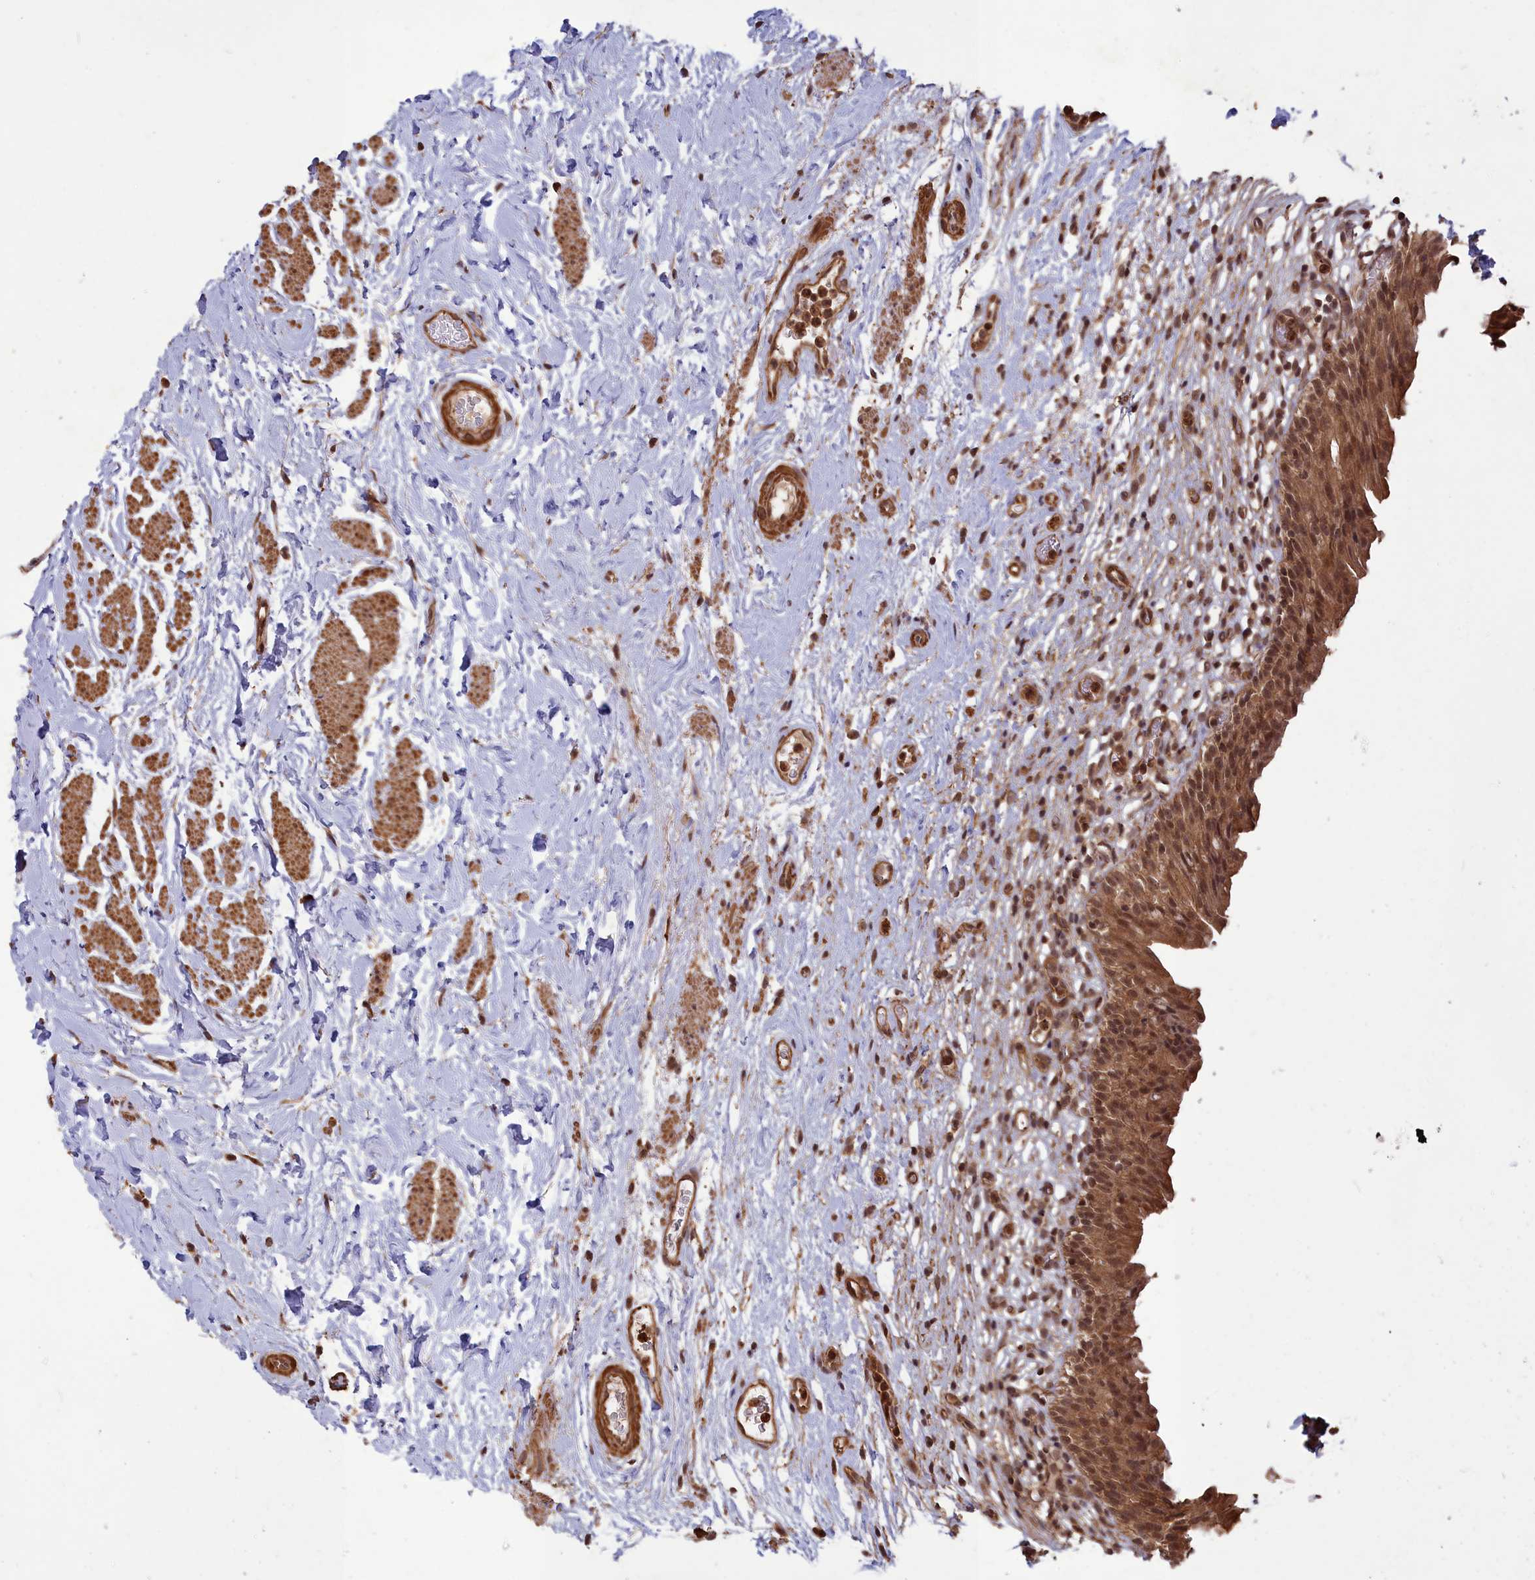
{"staining": {"intensity": "moderate", "quantity": ">75%", "location": "cytoplasmic/membranous,nuclear"}, "tissue": "urinary bladder", "cell_type": "Urothelial cells", "image_type": "normal", "snomed": [{"axis": "morphology", "description": "Normal tissue, NOS"}, {"axis": "morphology", "description": "Inflammation, NOS"}, {"axis": "topography", "description": "Urinary bladder"}], "caption": "A high-resolution histopathology image shows IHC staining of benign urinary bladder, which displays moderate cytoplasmic/membranous,nuclear expression in about >75% of urothelial cells. The protein is shown in brown color, while the nuclei are stained blue.", "gene": "CCDC174", "patient": {"sex": "male", "age": 63}}